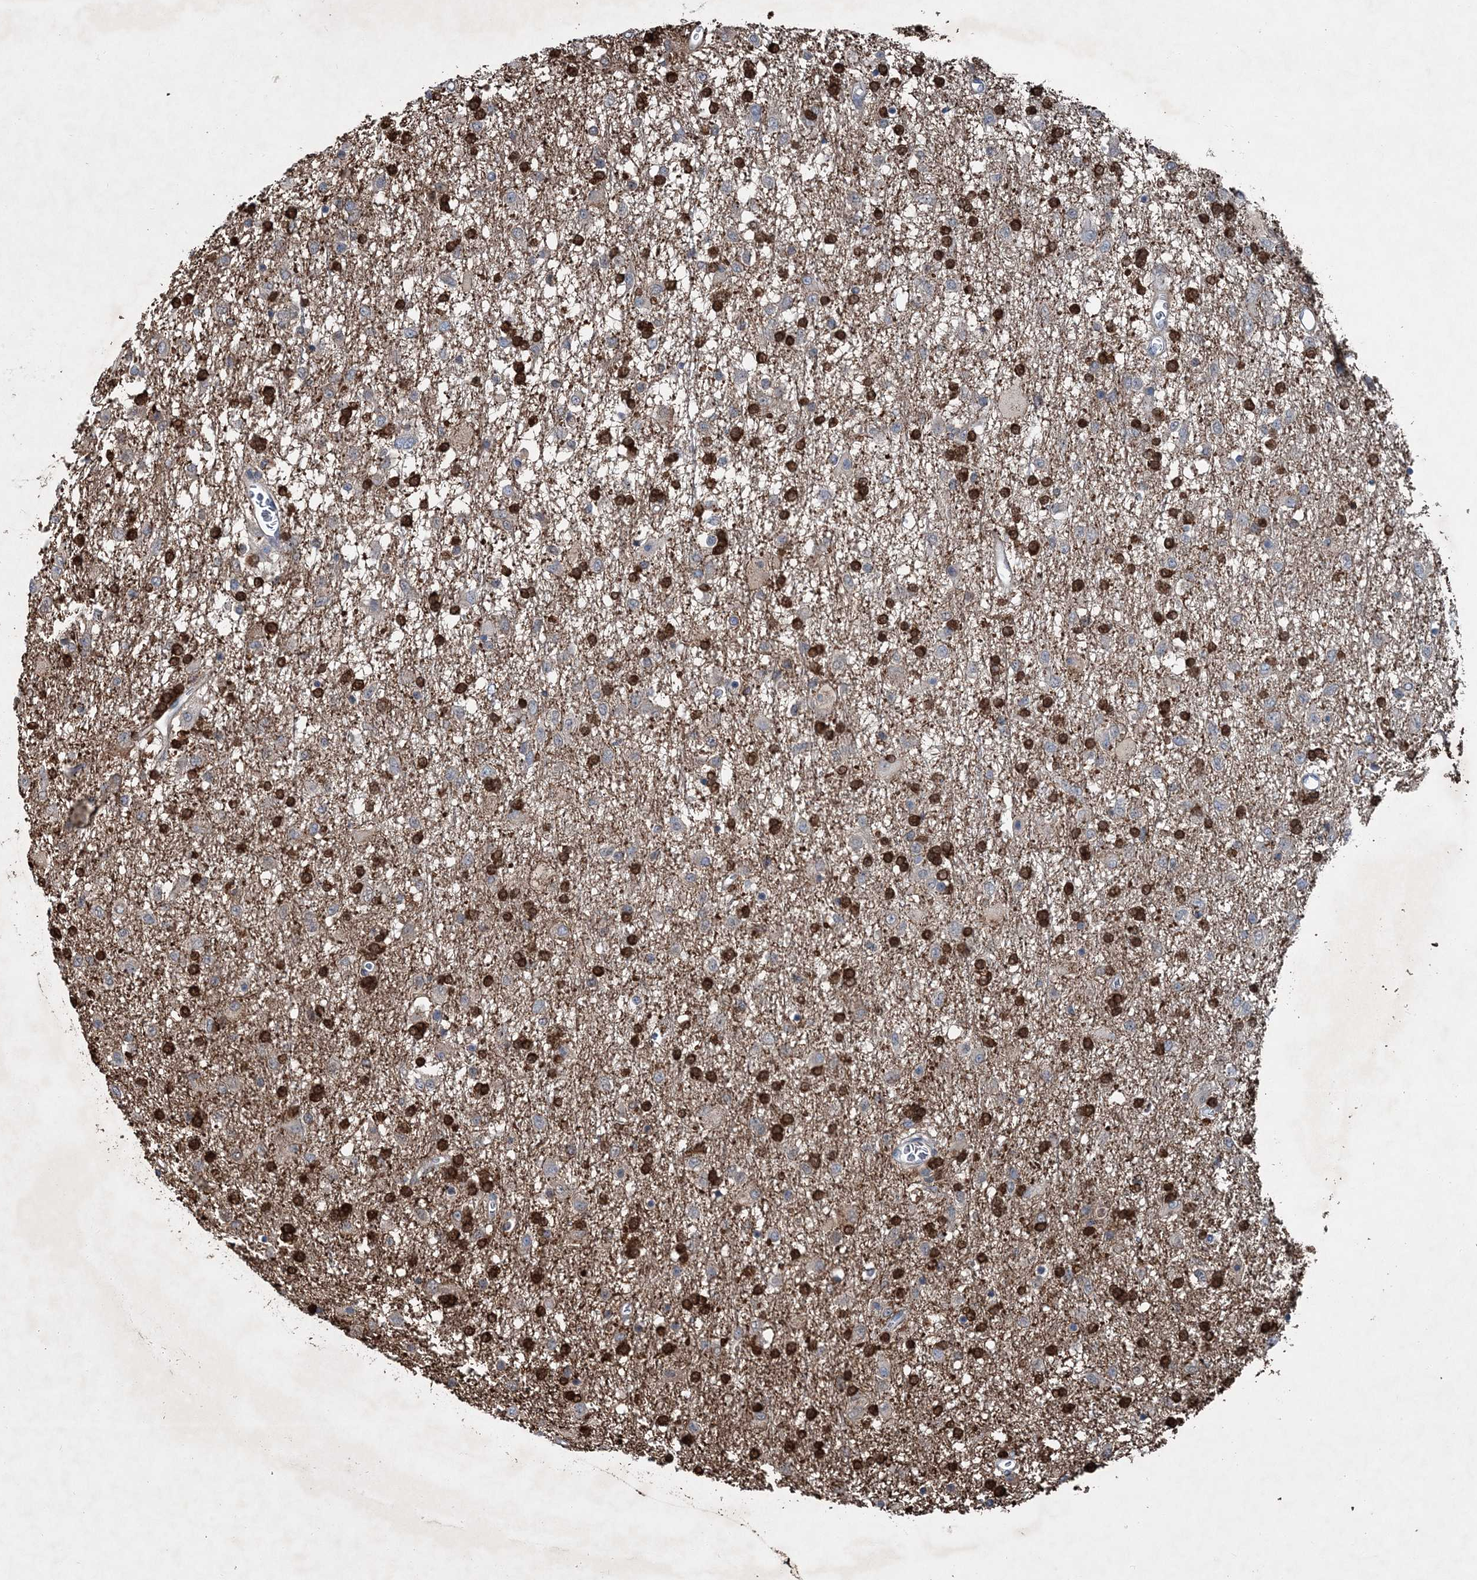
{"staining": {"intensity": "weak", "quantity": "<25%", "location": "cytoplasmic/membranous"}, "tissue": "glioma", "cell_type": "Tumor cells", "image_type": "cancer", "snomed": [{"axis": "morphology", "description": "Glioma, malignant, Low grade"}, {"axis": "topography", "description": "Brain"}], "caption": "Glioma stained for a protein using immunohistochemistry (IHC) reveals no expression tumor cells.", "gene": "SPOPL", "patient": {"sex": "male", "age": 65}}